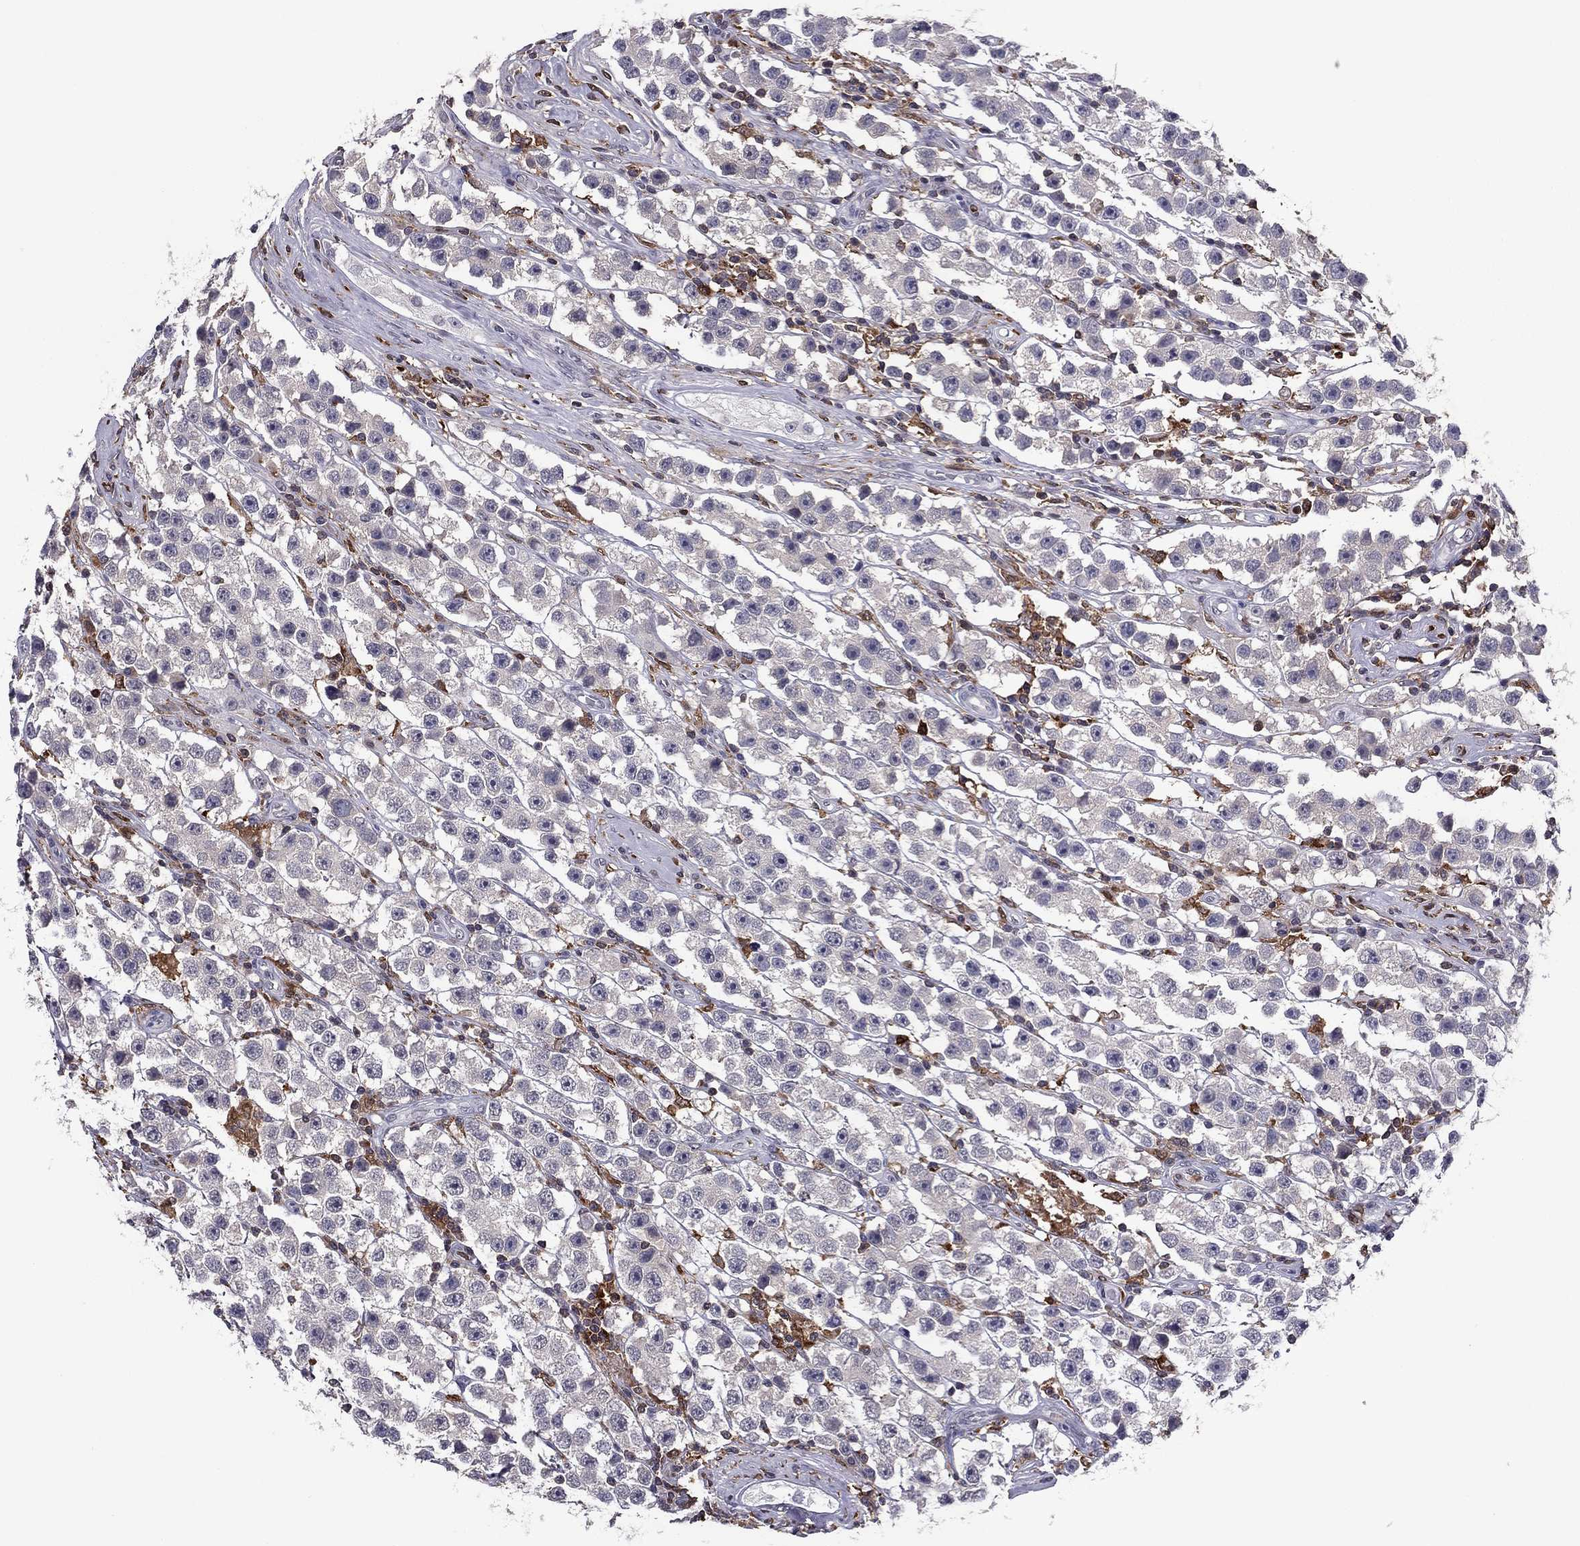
{"staining": {"intensity": "negative", "quantity": "none", "location": "none"}, "tissue": "testis cancer", "cell_type": "Tumor cells", "image_type": "cancer", "snomed": [{"axis": "morphology", "description": "Seminoma, NOS"}, {"axis": "topography", "description": "Testis"}], "caption": "There is no significant positivity in tumor cells of seminoma (testis).", "gene": "PLCB2", "patient": {"sex": "male", "age": 45}}